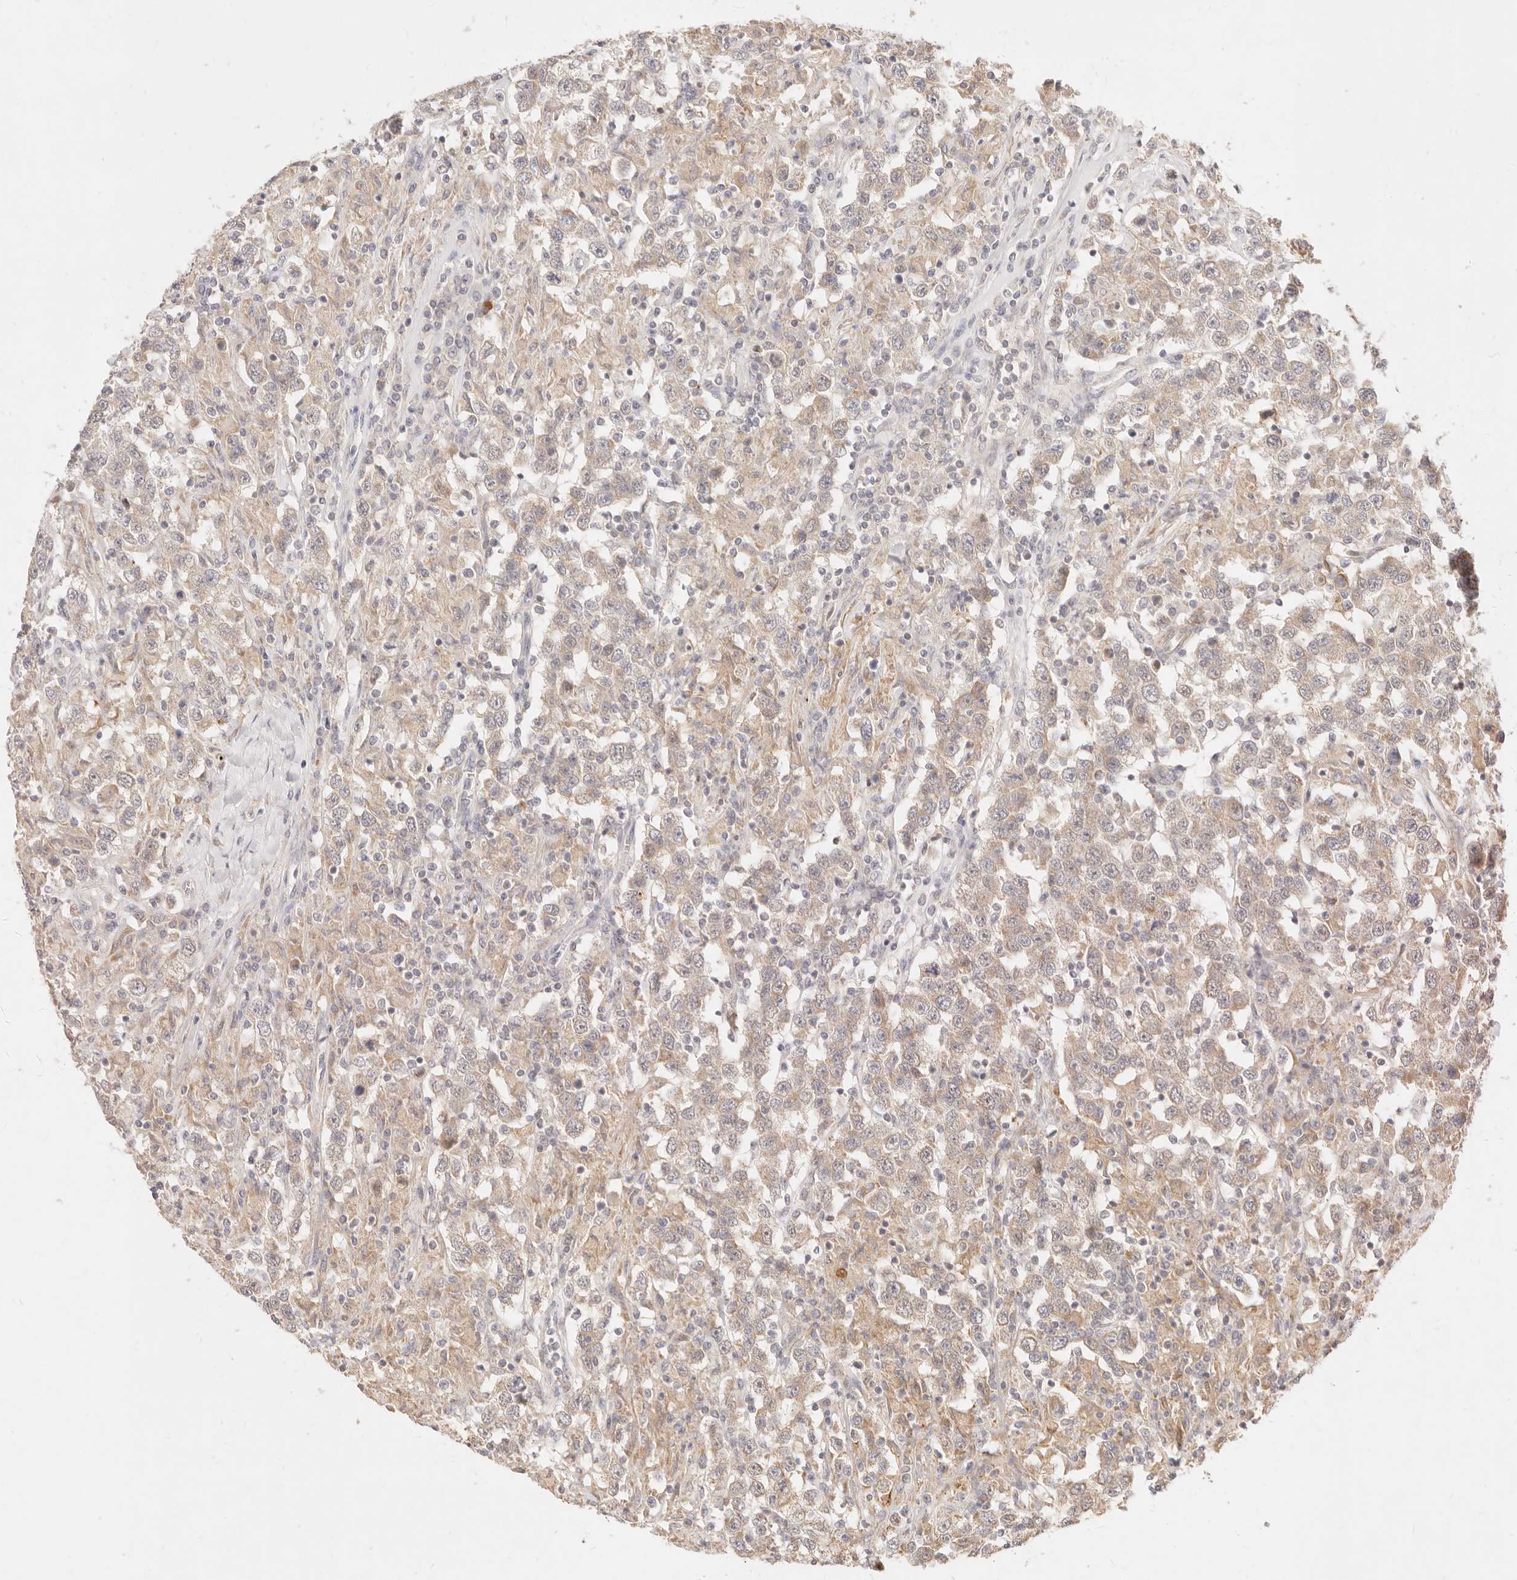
{"staining": {"intensity": "weak", "quantity": "25%-75%", "location": "cytoplasmic/membranous"}, "tissue": "testis cancer", "cell_type": "Tumor cells", "image_type": "cancer", "snomed": [{"axis": "morphology", "description": "Seminoma, NOS"}, {"axis": "topography", "description": "Testis"}], "caption": "This is a histology image of immunohistochemistry (IHC) staining of testis cancer (seminoma), which shows weak expression in the cytoplasmic/membranous of tumor cells.", "gene": "RUBCNL", "patient": {"sex": "male", "age": 41}}